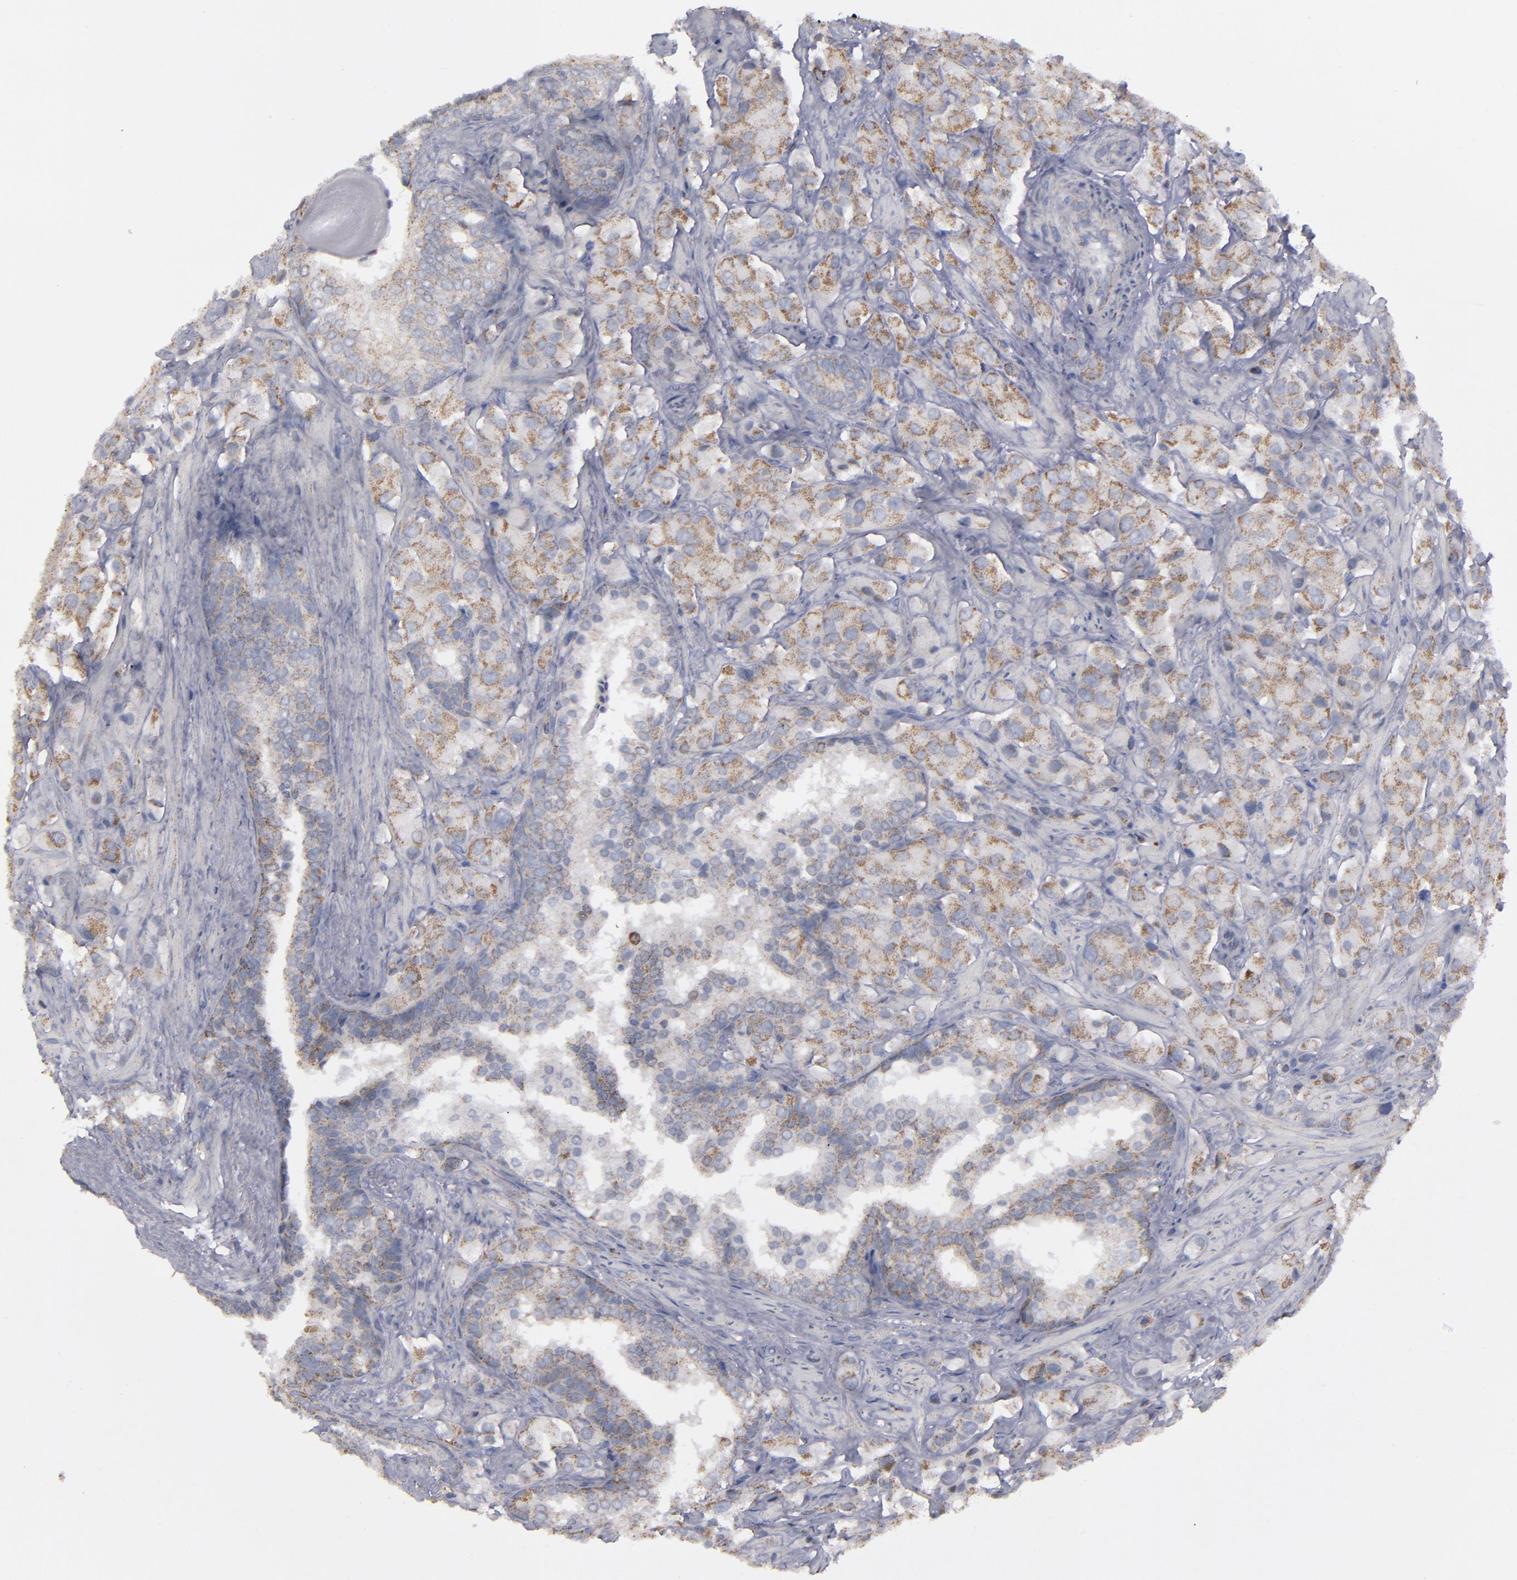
{"staining": {"intensity": "moderate", "quantity": ">75%", "location": "cytoplasmic/membranous"}, "tissue": "prostate cancer", "cell_type": "Tumor cells", "image_type": "cancer", "snomed": [{"axis": "morphology", "description": "Adenocarcinoma, Medium grade"}, {"axis": "topography", "description": "Prostate"}], "caption": "Approximately >75% of tumor cells in human prostate cancer demonstrate moderate cytoplasmic/membranous protein positivity as visualized by brown immunohistochemical staining.", "gene": "MYOM2", "patient": {"sex": "male", "age": 70}}